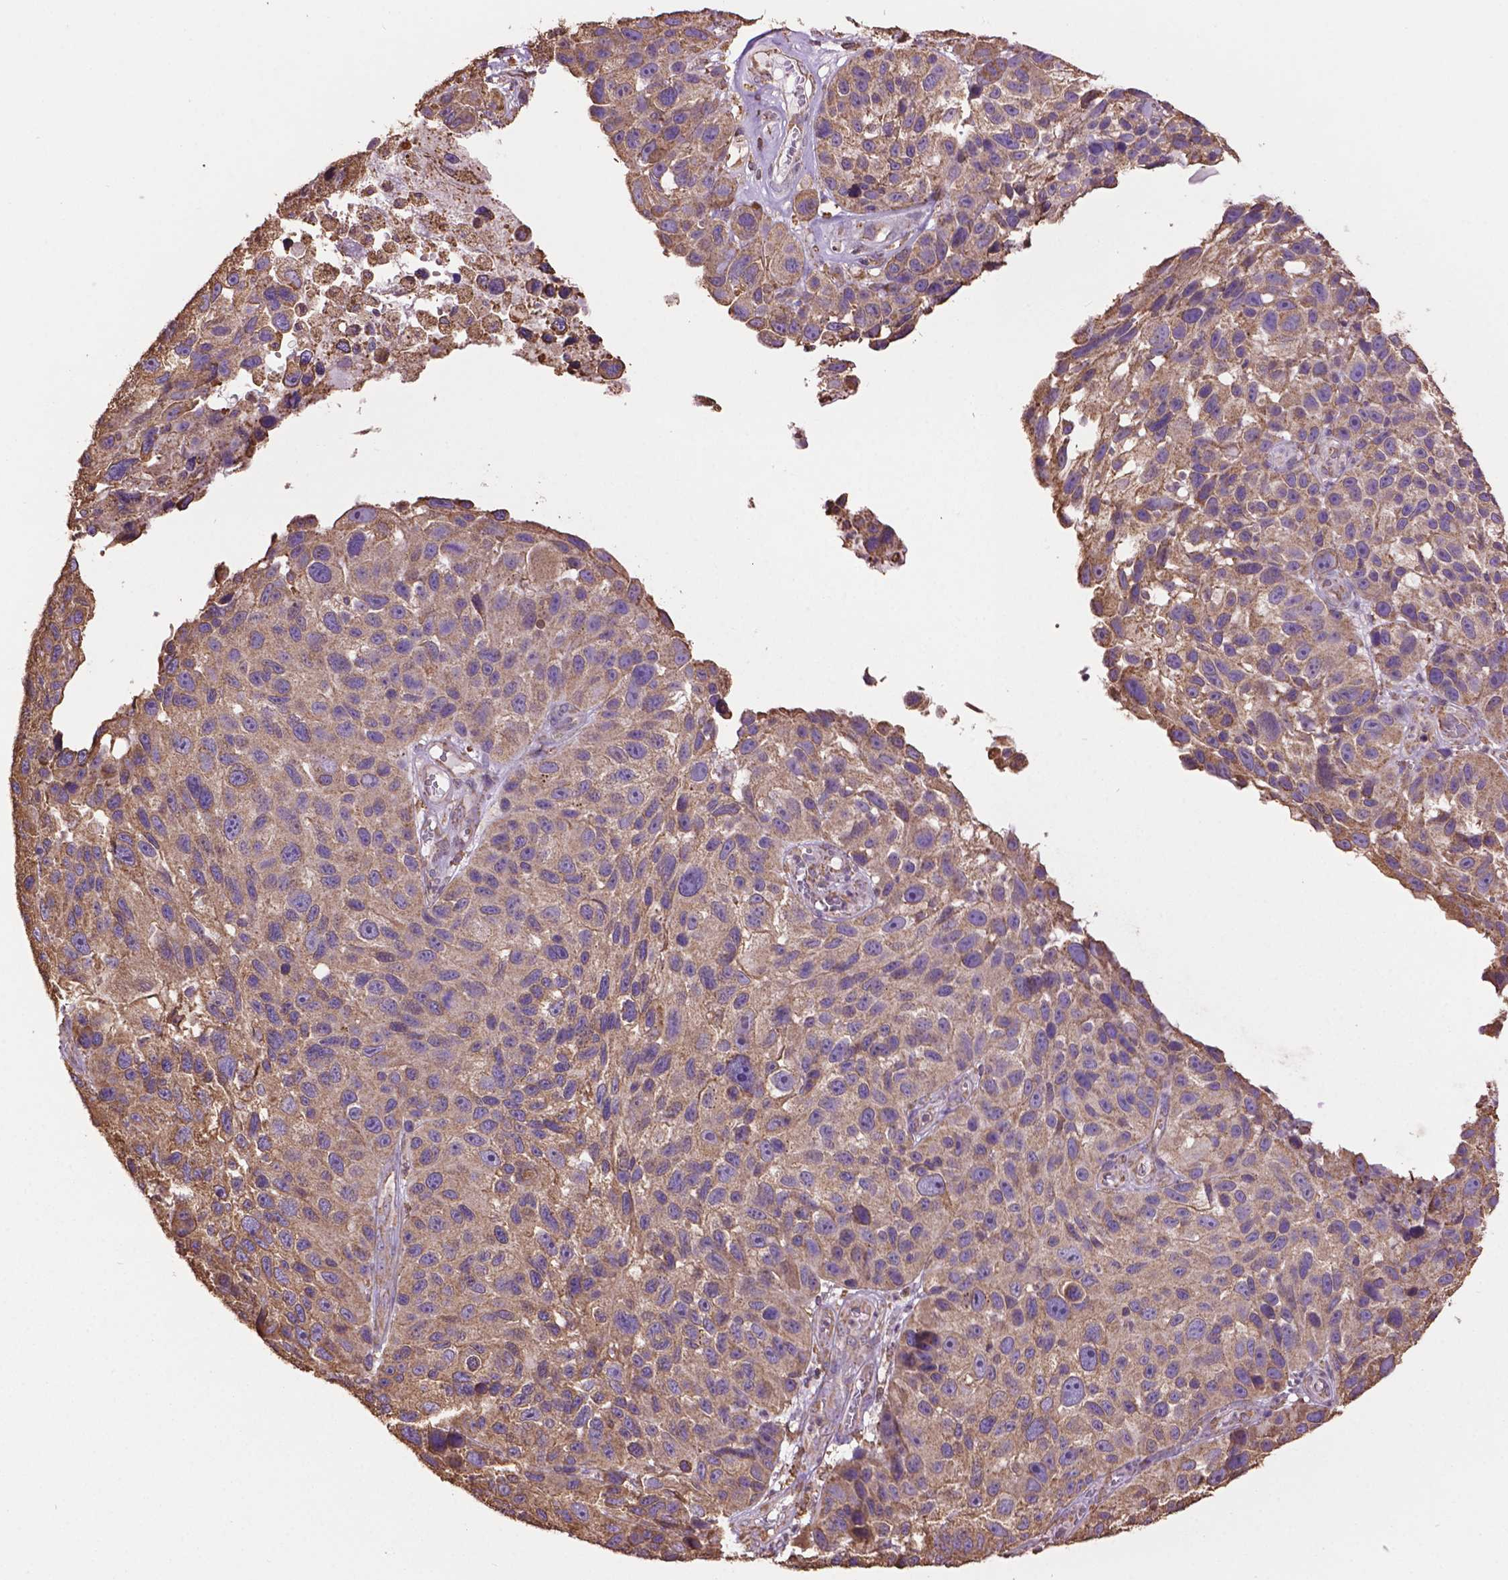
{"staining": {"intensity": "weak", "quantity": ">75%", "location": "cytoplasmic/membranous"}, "tissue": "melanoma", "cell_type": "Tumor cells", "image_type": "cancer", "snomed": [{"axis": "morphology", "description": "Malignant melanoma, NOS"}, {"axis": "topography", "description": "Skin"}], "caption": "High-power microscopy captured an IHC histopathology image of malignant melanoma, revealing weak cytoplasmic/membranous positivity in approximately >75% of tumor cells. Using DAB (brown) and hematoxylin (blue) stains, captured at high magnification using brightfield microscopy.", "gene": "PPP2R5E", "patient": {"sex": "male", "age": 53}}